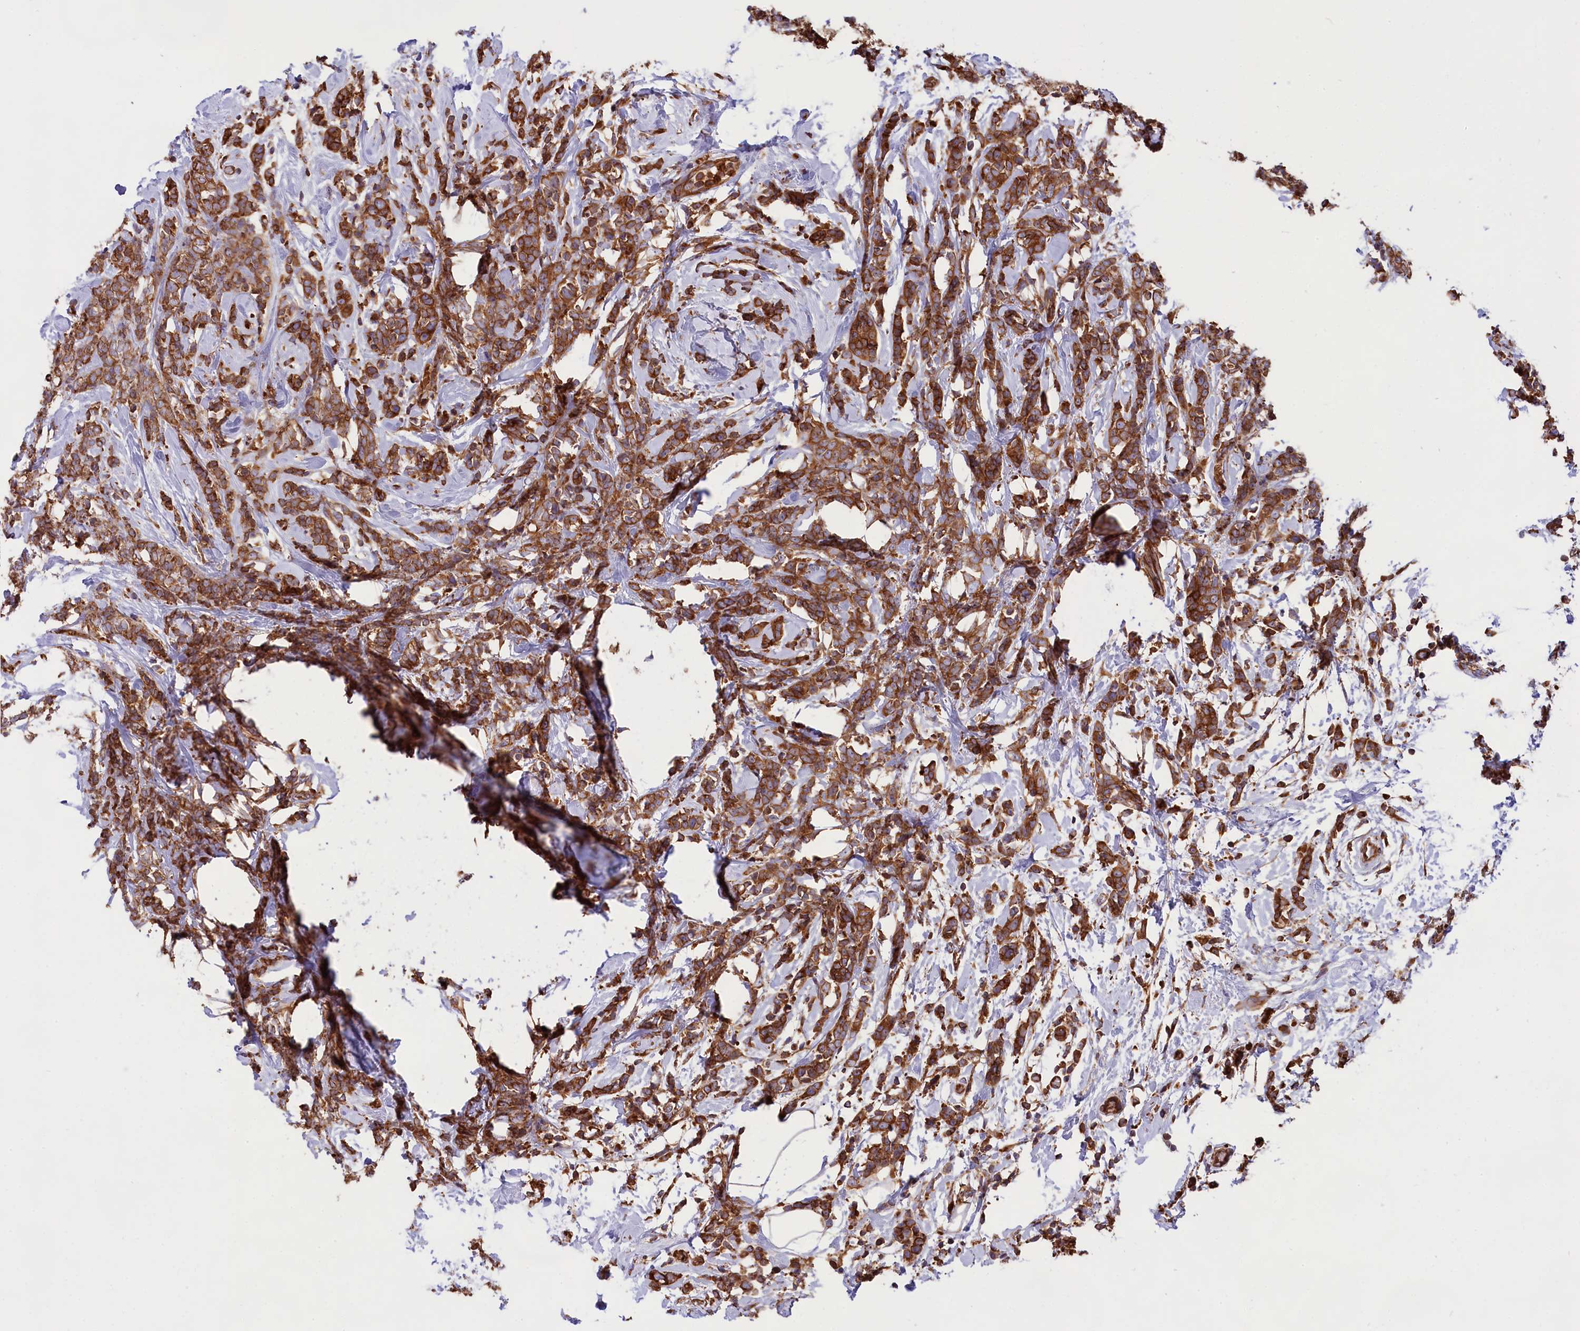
{"staining": {"intensity": "moderate", "quantity": ">75%", "location": "cytoplasmic/membranous"}, "tissue": "breast cancer", "cell_type": "Tumor cells", "image_type": "cancer", "snomed": [{"axis": "morphology", "description": "Lobular carcinoma"}, {"axis": "topography", "description": "Breast"}], "caption": "Breast cancer (lobular carcinoma) stained with DAB immunohistochemistry exhibits medium levels of moderate cytoplasmic/membranous expression in about >75% of tumor cells. (IHC, brightfield microscopy, high magnification).", "gene": "GYS1", "patient": {"sex": "female", "age": 58}}